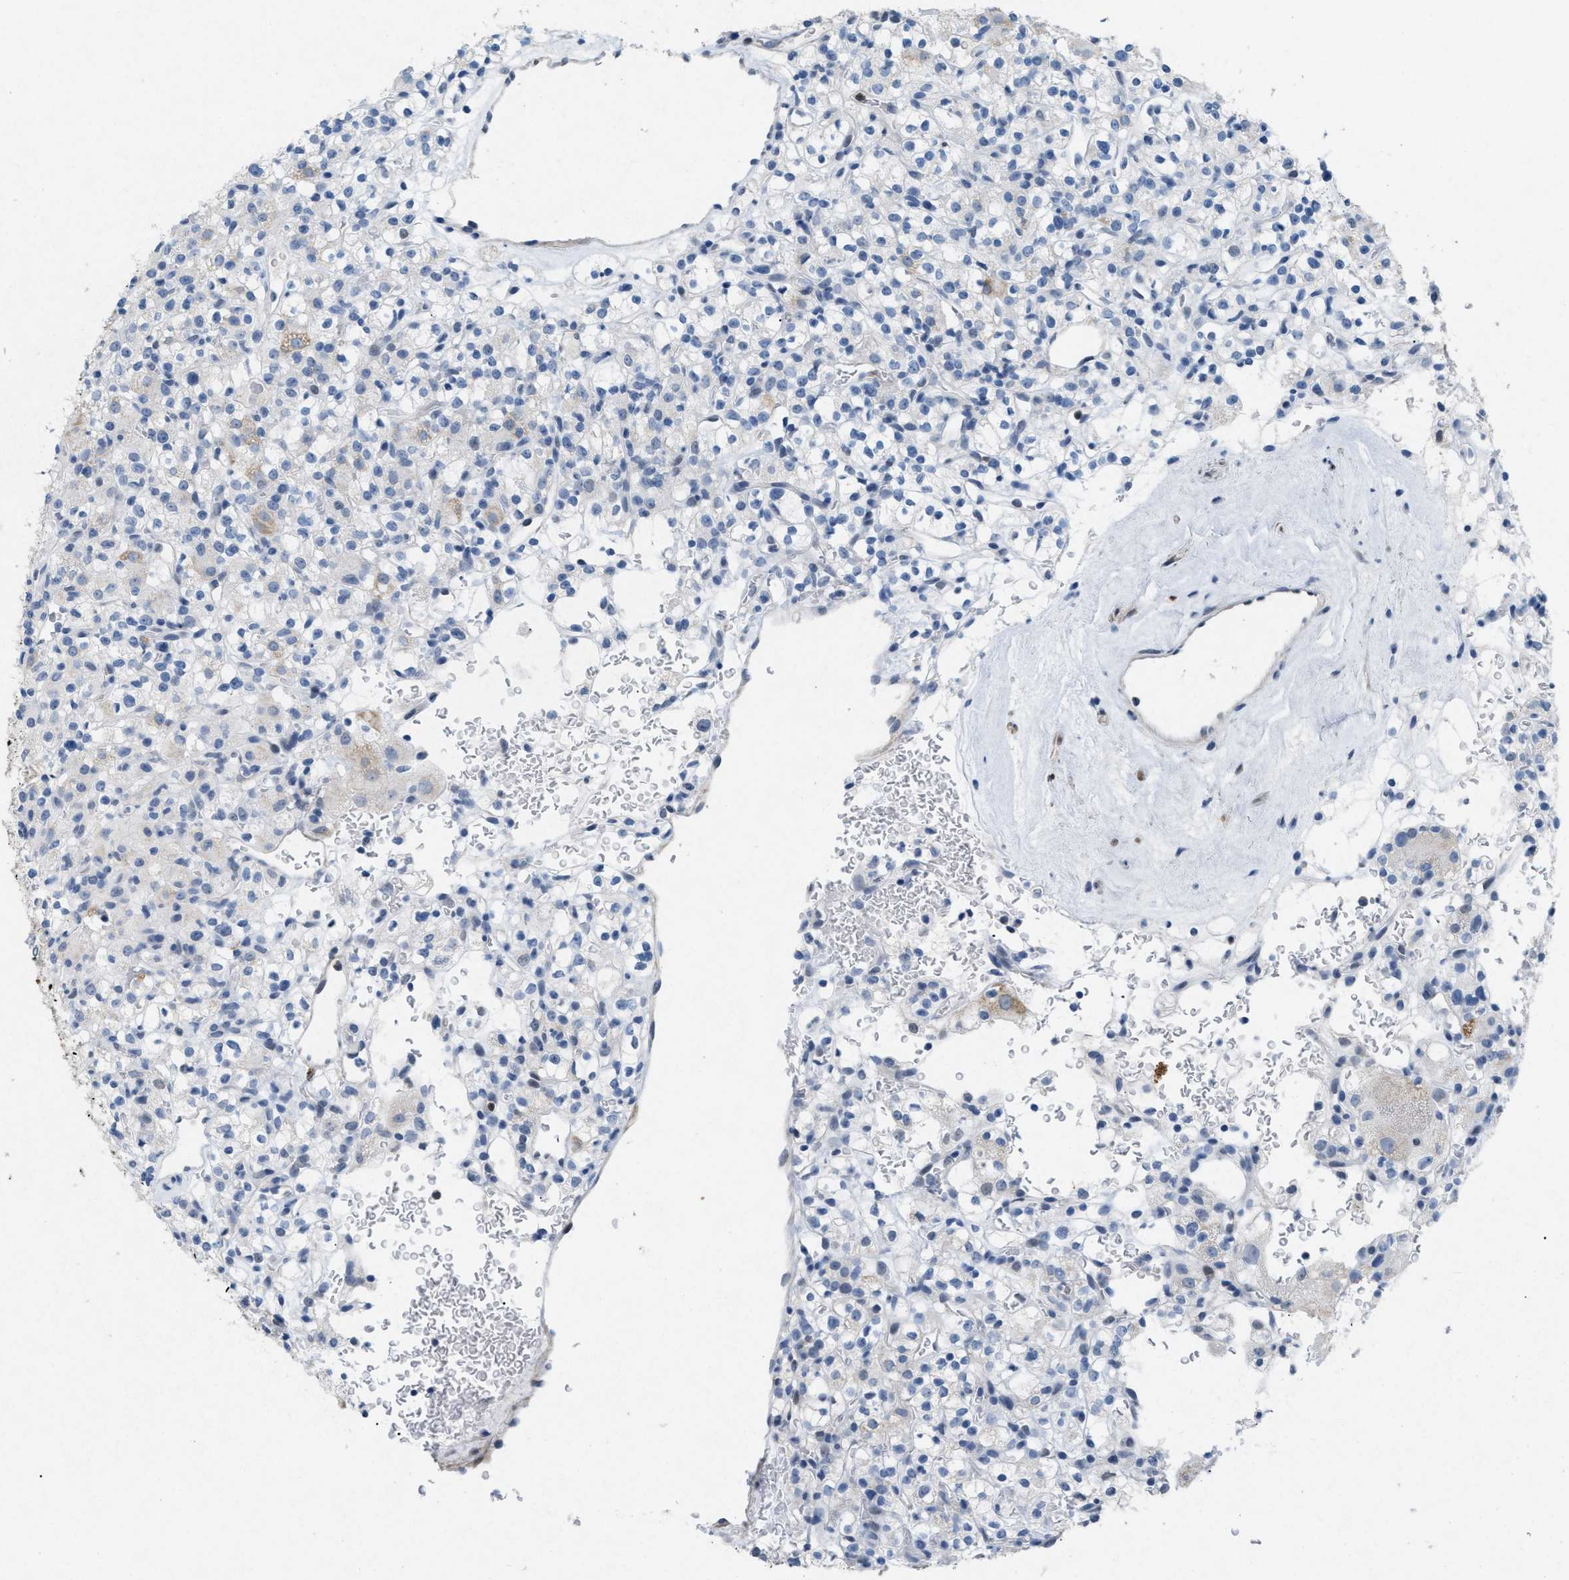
{"staining": {"intensity": "negative", "quantity": "none", "location": "none"}, "tissue": "renal cancer", "cell_type": "Tumor cells", "image_type": "cancer", "snomed": [{"axis": "morphology", "description": "Normal tissue, NOS"}, {"axis": "morphology", "description": "Adenocarcinoma, NOS"}, {"axis": "topography", "description": "Kidney"}], "caption": "This image is of adenocarcinoma (renal) stained with immunohistochemistry to label a protein in brown with the nuclei are counter-stained blue. There is no staining in tumor cells.", "gene": "TASOR", "patient": {"sex": "female", "age": 72}}